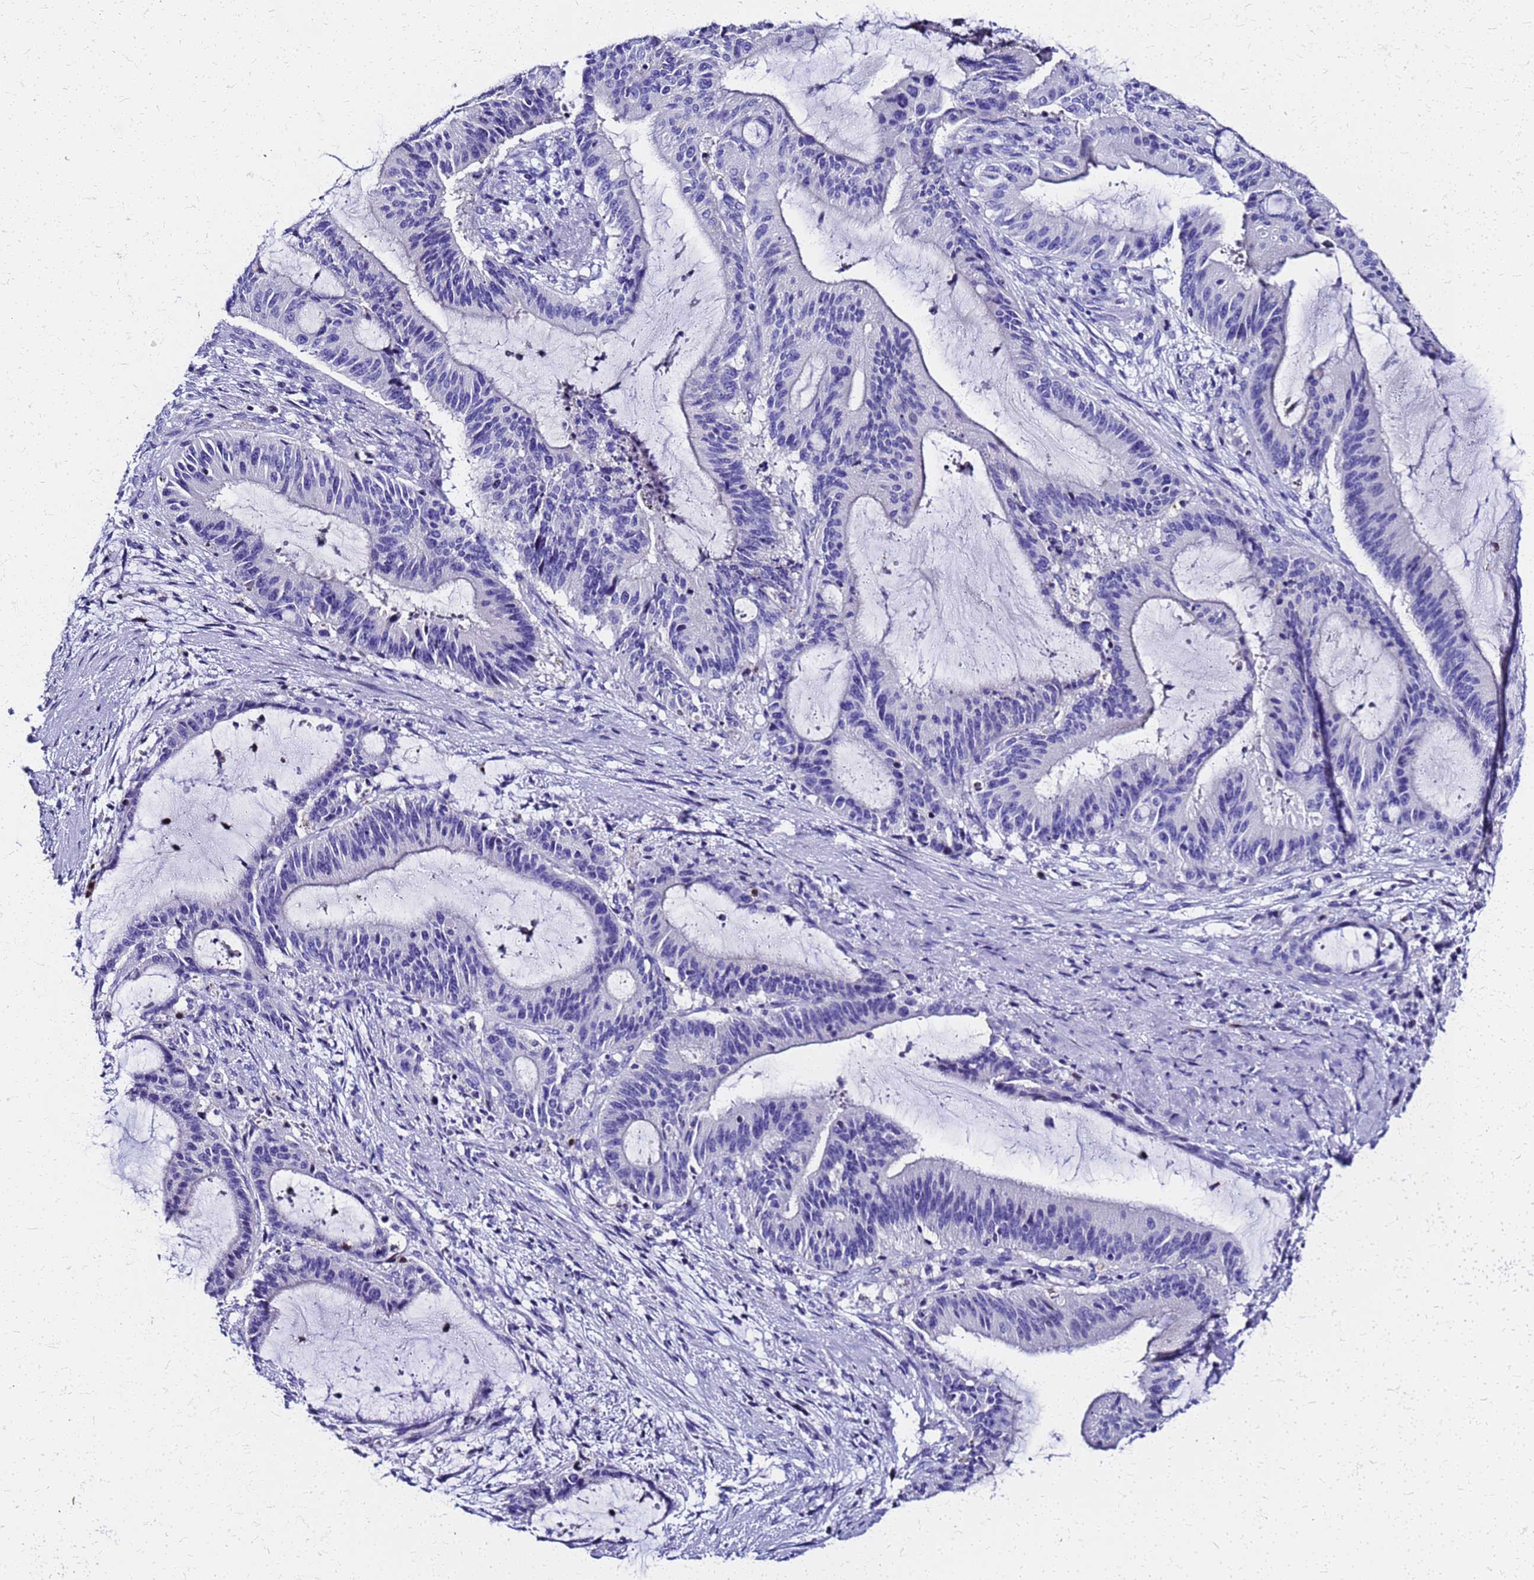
{"staining": {"intensity": "negative", "quantity": "none", "location": "none"}, "tissue": "liver cancer", "cell_type": "Tumor cells", "image_type": "cancer", "snomed": [{"axis": "morphology", "description": "Normal tissue, NOS"}, {"axis": "morphology", "description": "Cholangiocarcinoma"}, {"axis": "topography", "description": "Liver"}, {"axis": "topography", "description": "Peripheral nerve tissue"}], "caption": "DAB (3,3'-diaminobenzidine) immunohistochemical staining of human cholangiocarcinoma (liver) exhibits no significant positivity in tumor cells. (DAB (3,3'-diaminobenzidine) immunohistochemistry, high magnification).", "gene": "SMIM21", "patient": {"sex": "female", "age": 73}}